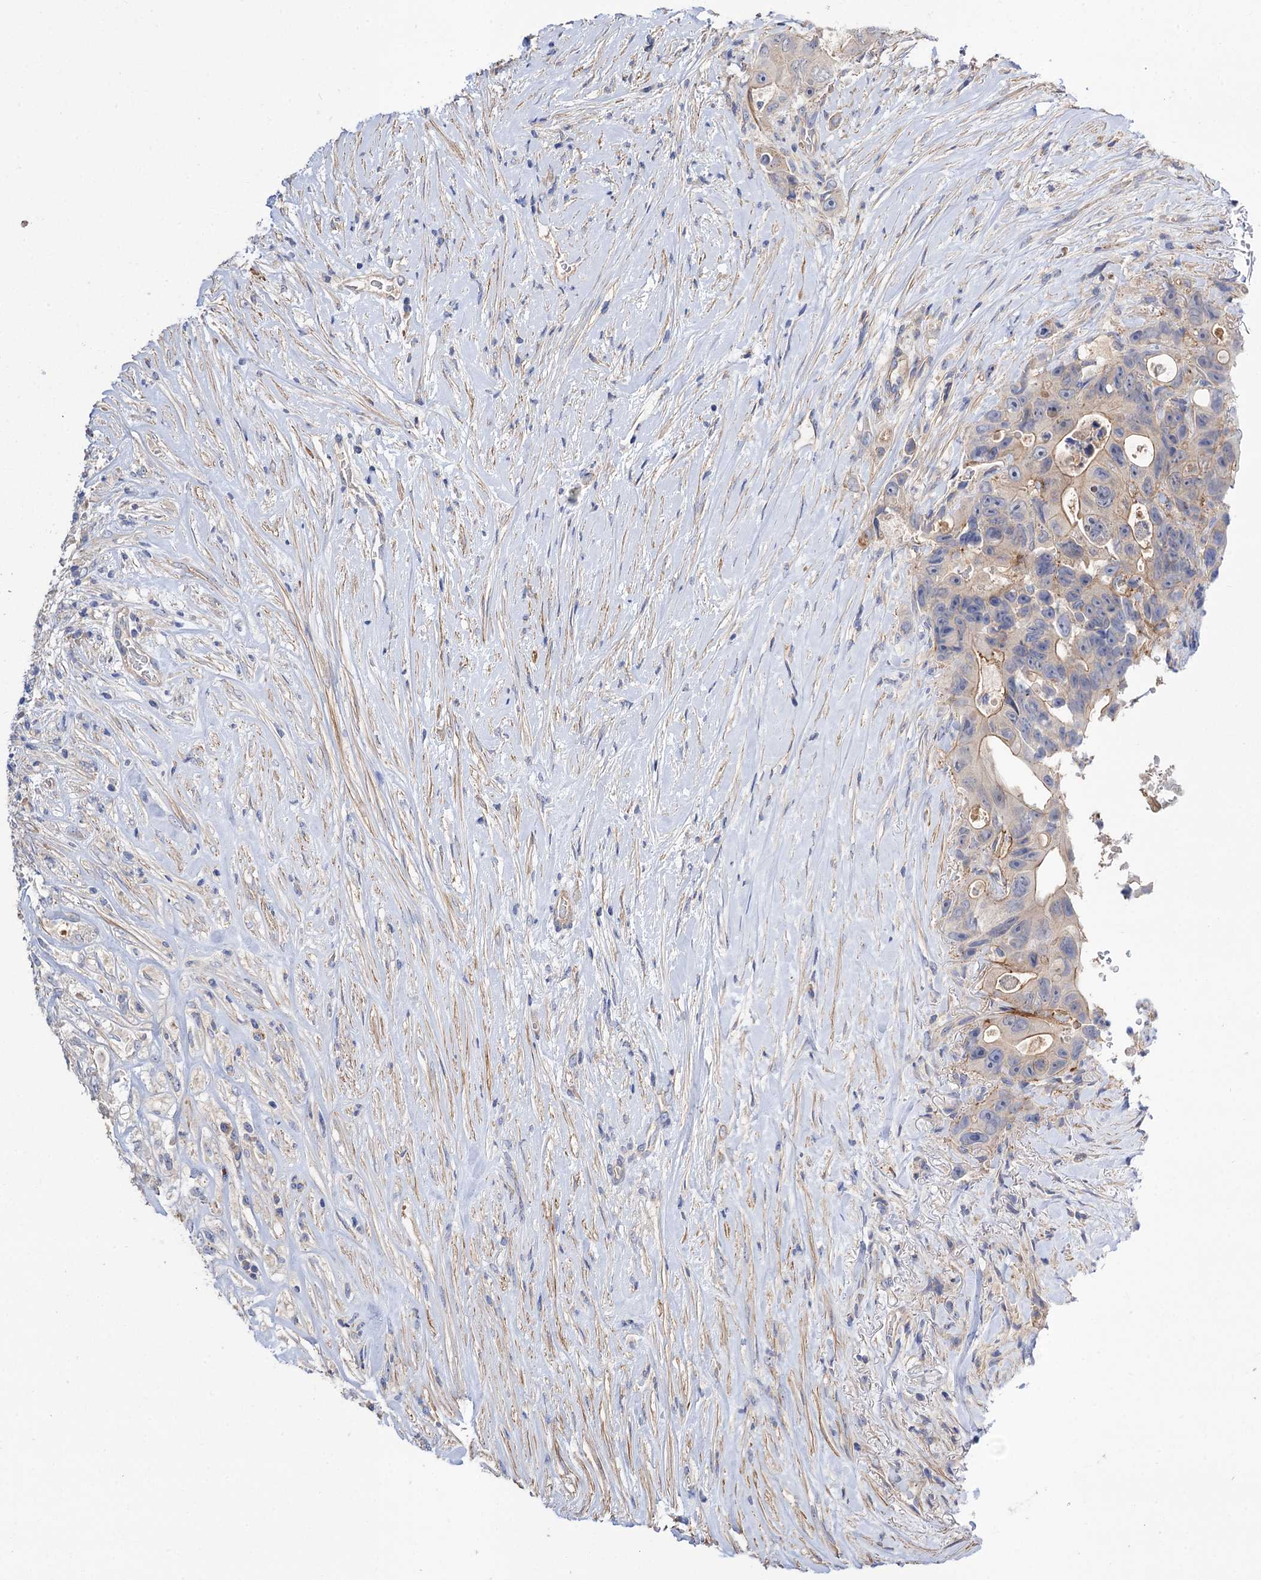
{"staining": {"intensity": "moderate", "quantity": "<25%", "location": "cytoplasmic/membranous"}, "tissue": "colorectal cancer", "cell_type": "Tumor cells", "image_type": "cancer", "snomed": [{"axis": "morphology", "description": "Adenocarcinoma, NOS"}, {"axis": "topography", "description": "Colon"}], "caption": "Colorectal adenocarcinoma stained with DAB immunohistochemistry (IHC) displays low levels of moderate cytoplasmic/membranous staining in about <25% of tumor cells.", "gene": "NUDCD2", "patient": {"sex": "female", "age": 46}}